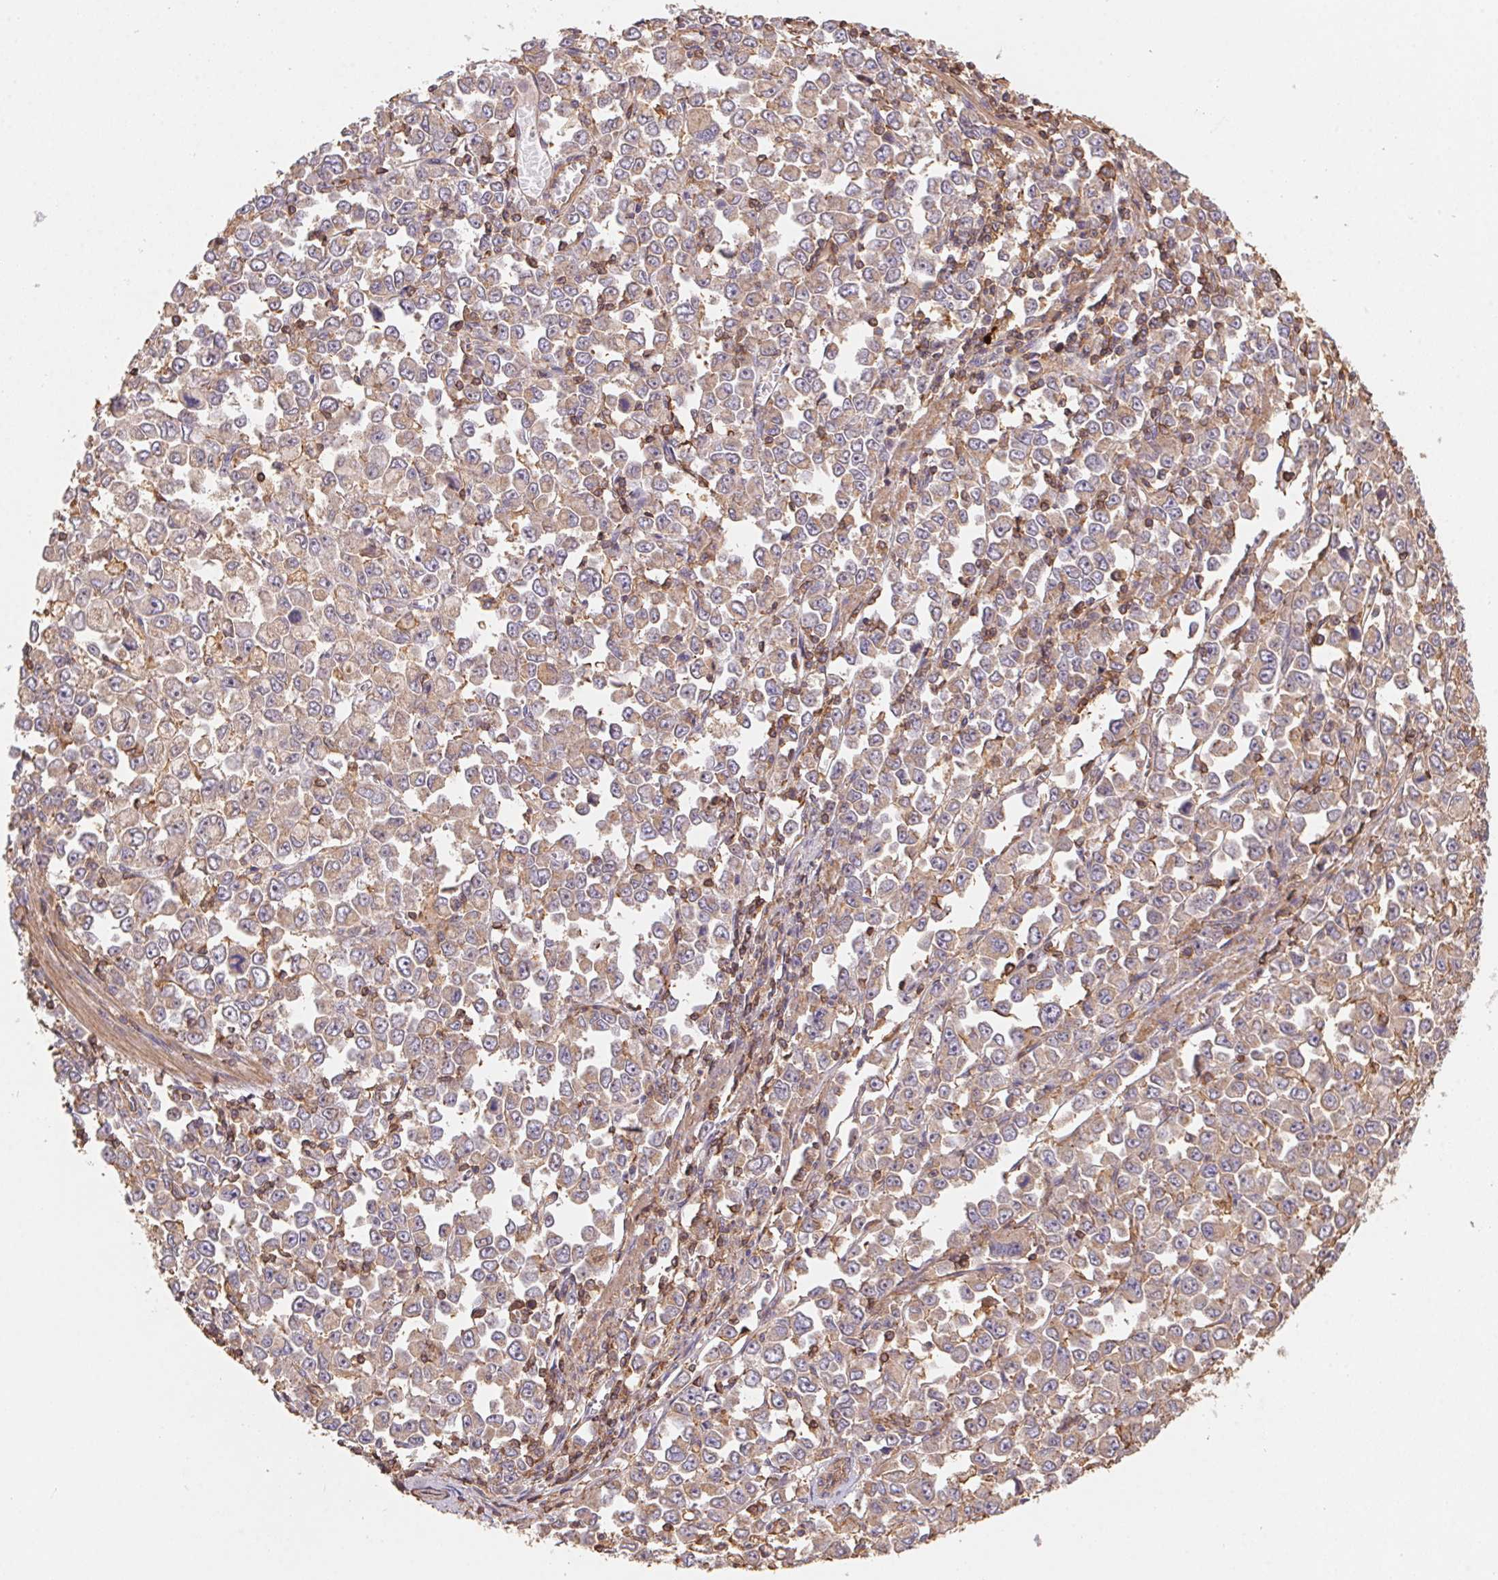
{"staining": {"intensity": "weak", "quantity": ">75%", "location": "cytoplasmic/membranous"}, "tissue": "stomach cancer", "cell_type": "Tumor cells", "image_type": "cancer", "snomed": [{"axis": "morphology", "description": "Adenocarcinoma, NOS"}, {"axis": "topography", "description": "Stomach, upper"}], "caption": "Approximately >75% of tumor cells in stomach adenocarcinoma display weak cytoplasmic/membranous protein expression as visualized by brown immunohistochemical staining.", "gene": "ATG10", "patient": {"sex": "male", "age": 70}}